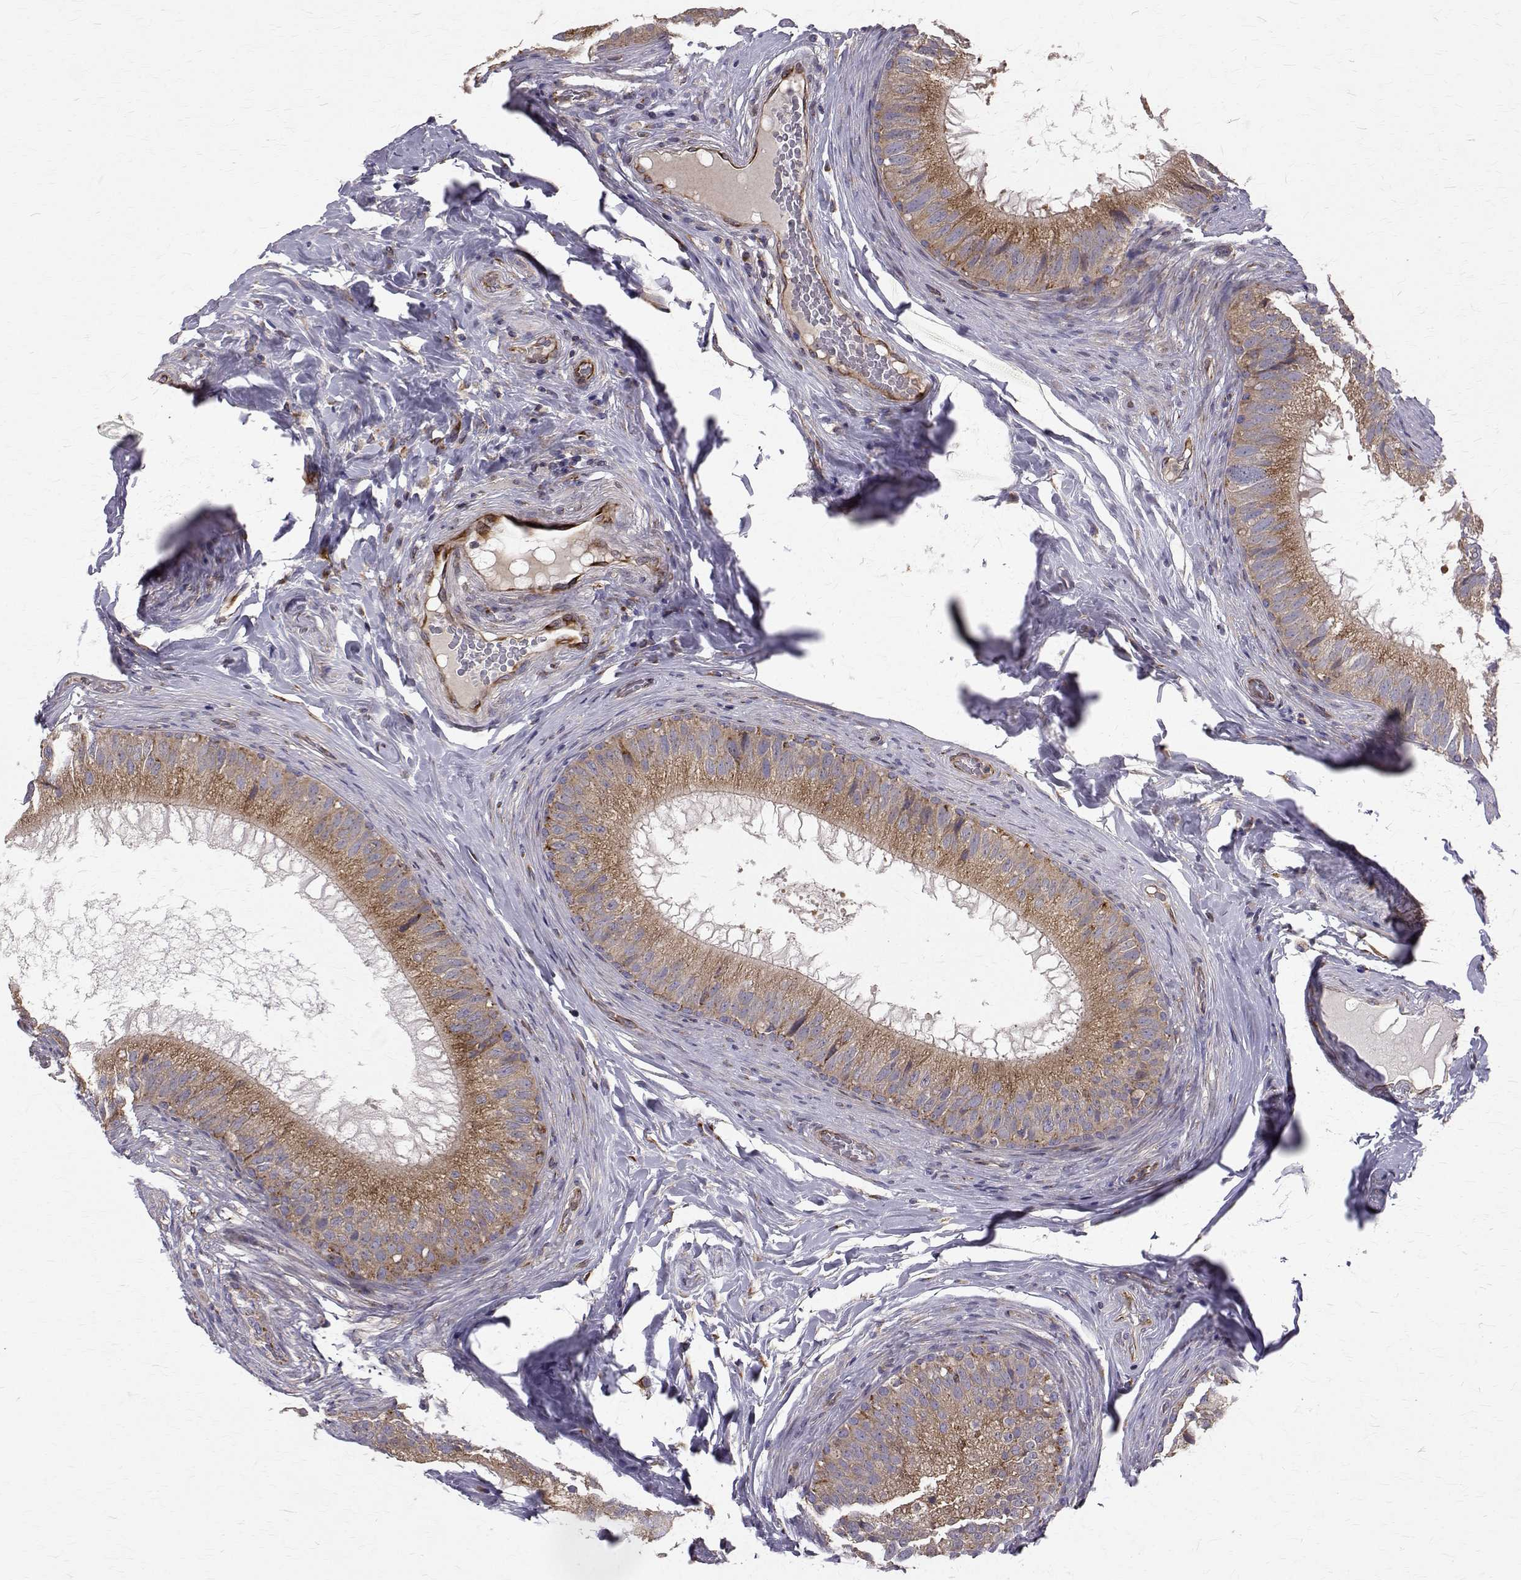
{"staining": {"intensity": "moderate", "quantity": ">75%", "location": "cytoplasmic/membranous"}, "tissue": "epididymis", "cell_type": "Glandular cells", "image_type": "normal", "snomed": [{"axis": "morphology", "description": "Normal tissue, NOS"}, {"axis": "topography", "description": "Epididymis"}], "caption": "This is a photomicrograph of IHC staining of normal epididymis, which shows moderate expression in the cytoplasmic/membranous of glandular cells.", "gene": "ARFGAP1", "patient": {"sex": "male", "age": 34}}